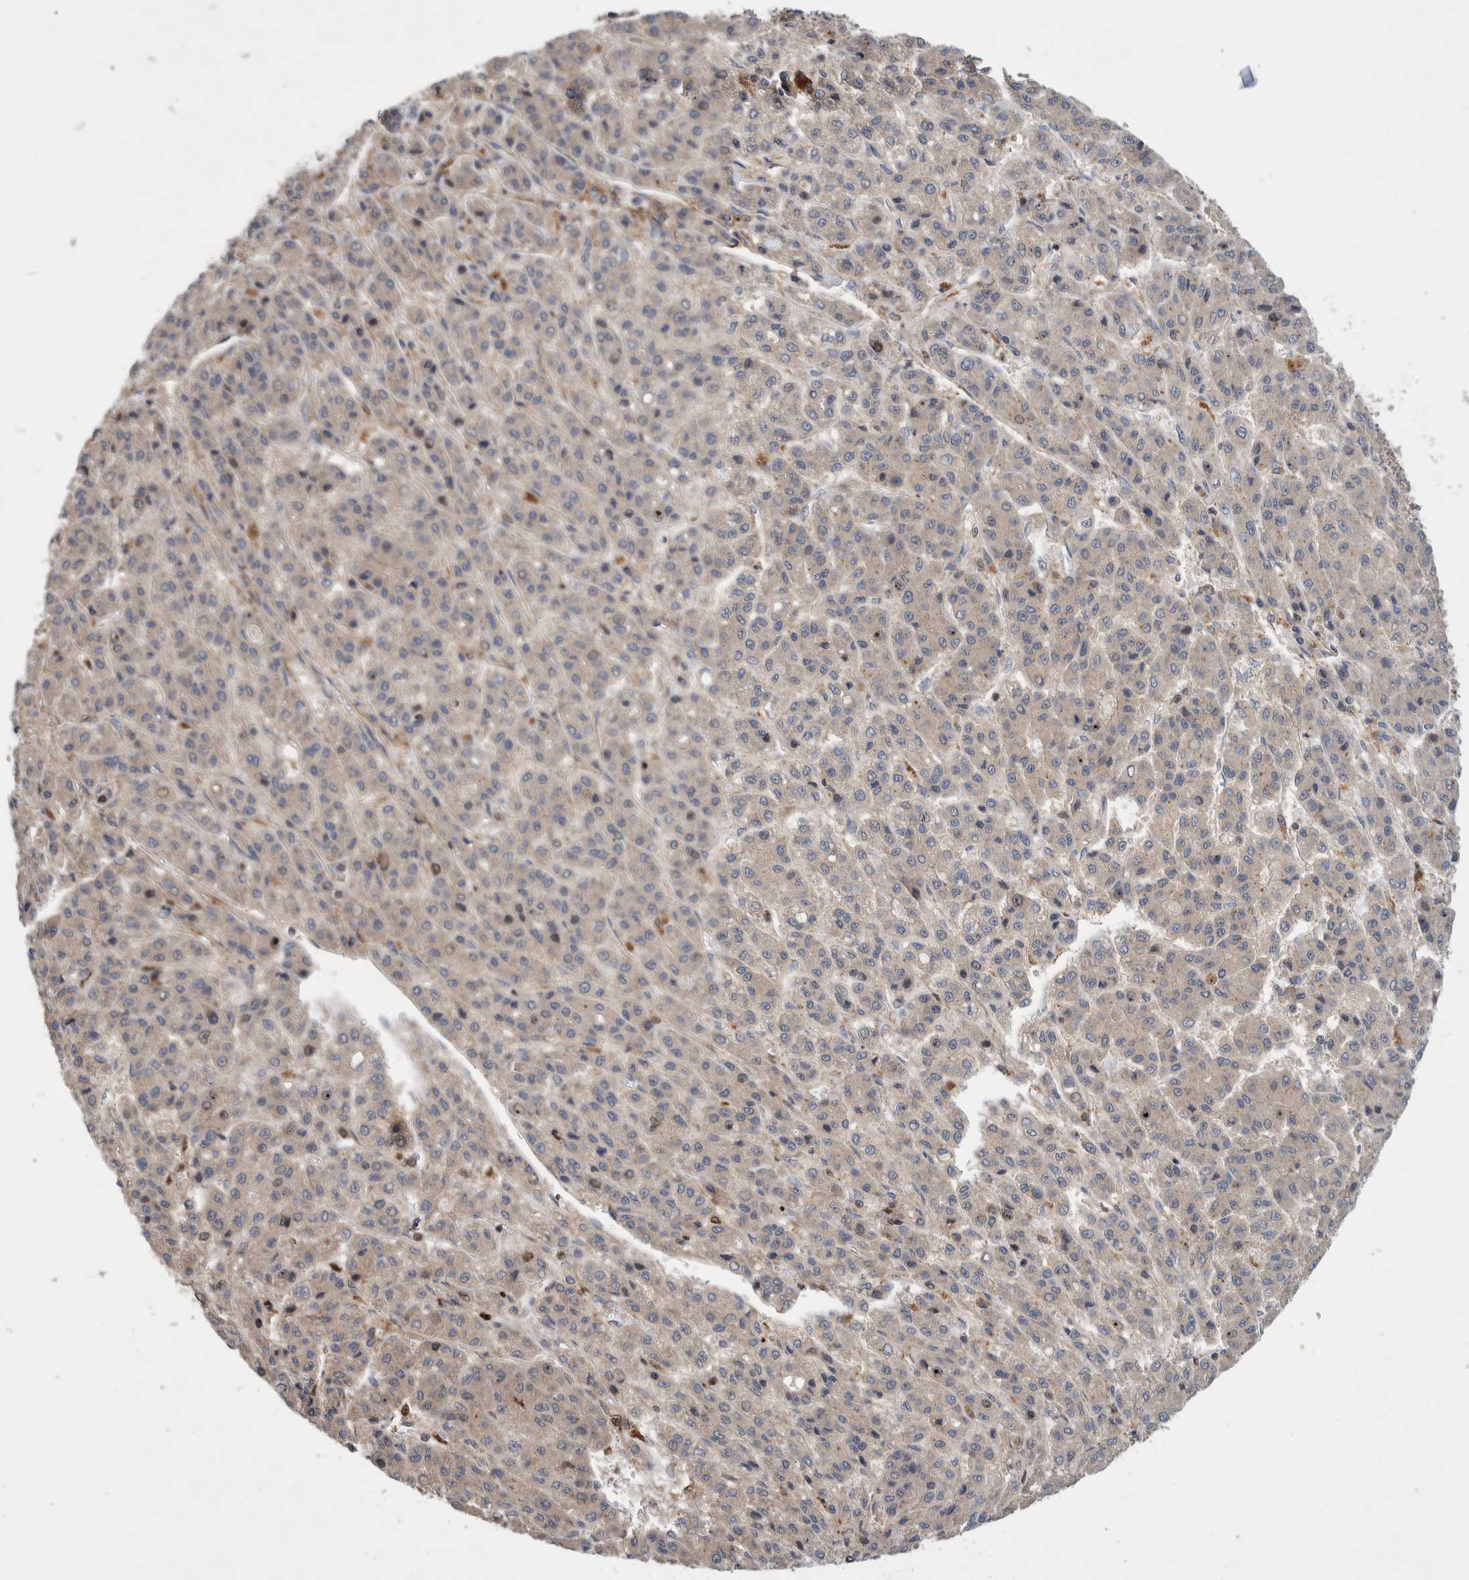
{"staining": {"intensity": "negative", "quantity": "none", "location": "none"}, "tissue": "liver cancer", "cell_type": "Tumor cells", "image_type": "cancer", "snomed": [{"axis": "morphology", "description": "Carcinoma, Hepatocellular, NOS"}, {"axis": "topography", "description": "Liver"}], "caption": "DAB immunohistochemical staining of liver hepatocellular carcinoma reveals no significant positivity in tumor cells.", "gene": "PIK3R6", "patient": {"sex": "male", "age": 70}}